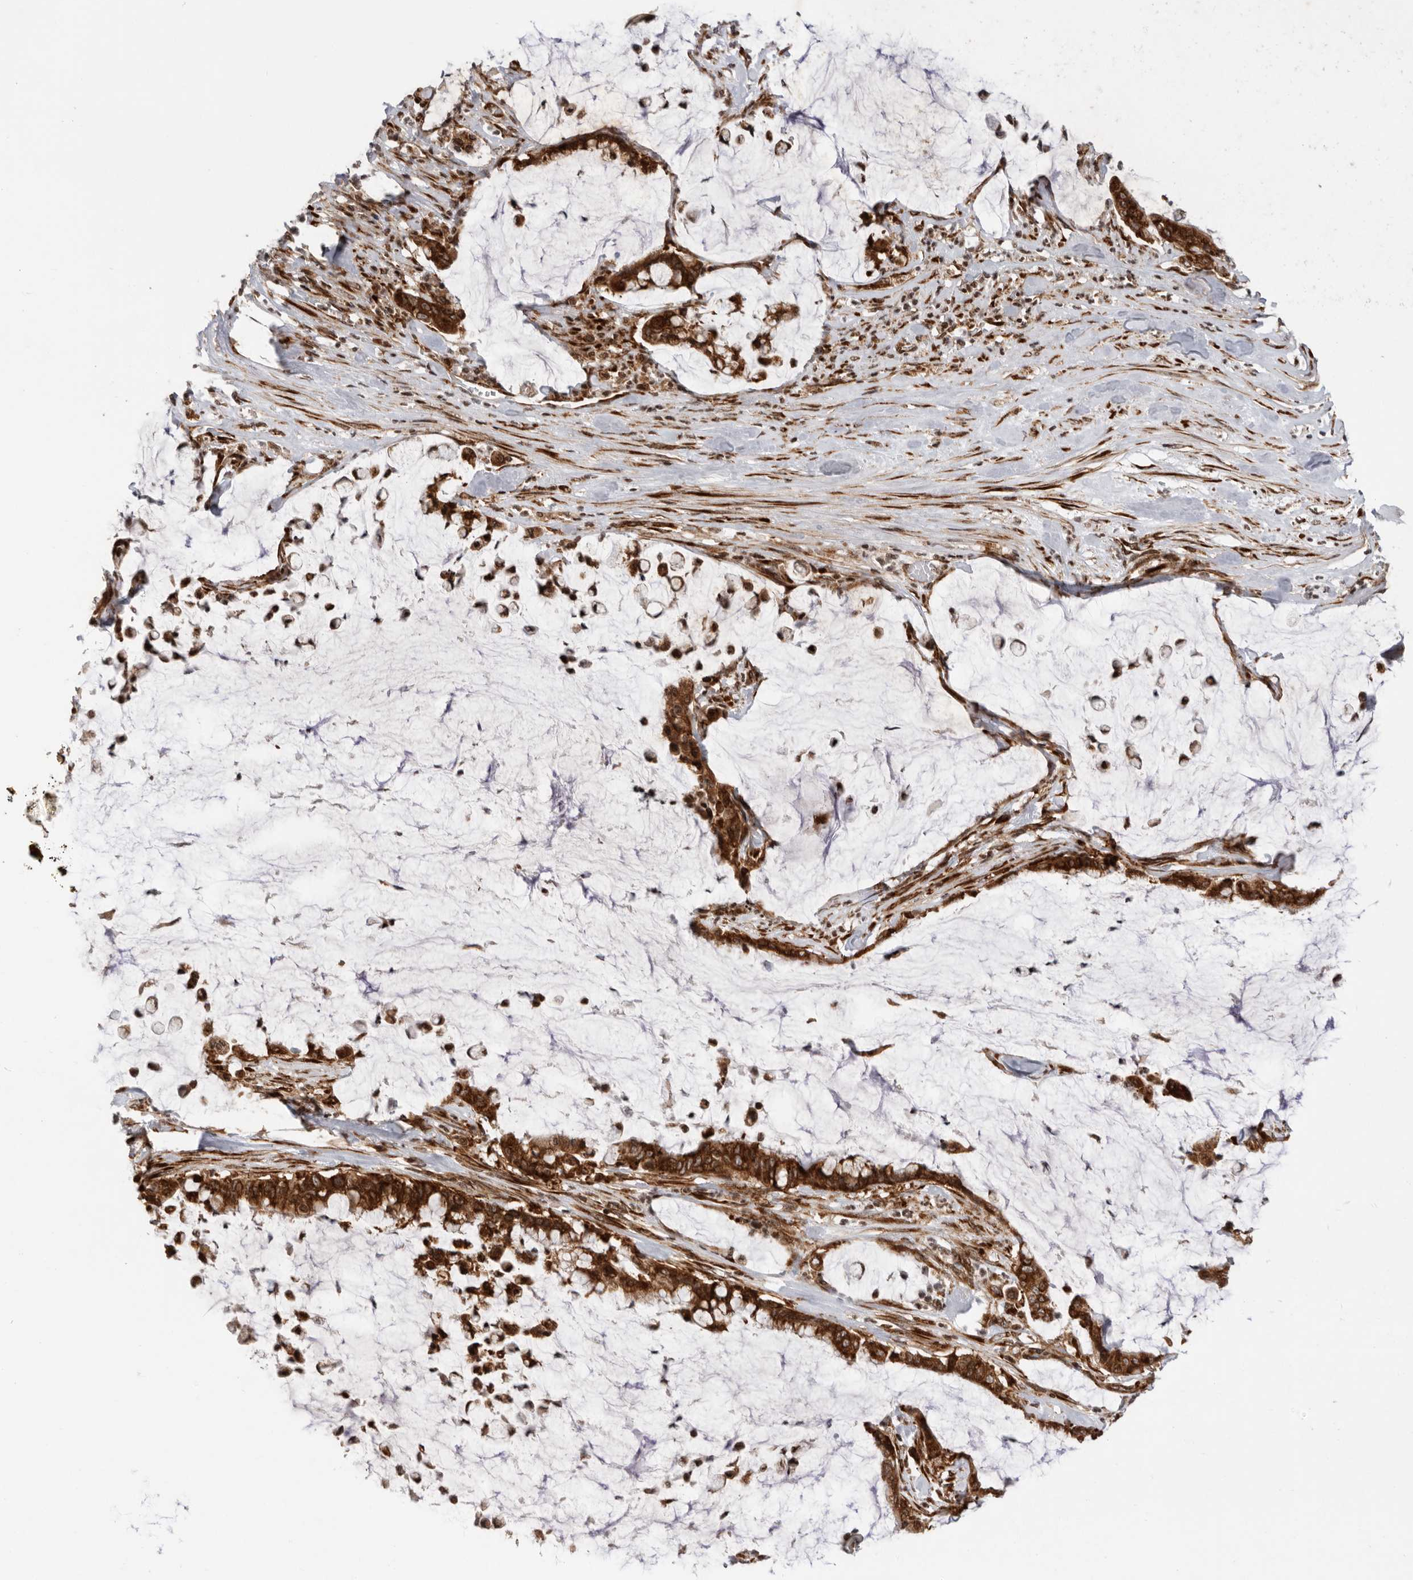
{"staining": {"intensity": "strong", "quantity": ">75%", "location": "cytoplasmic/membranous"}, "tissue": "pancreatic cancer", "cell_type": "Tumor cells", "image_type": "cancer", "snomed": [{"axis": "morphology", "description": "Adenocarcinoma, NOS"}, {"axis": "topography", "description": "Pancreas"}], "caption": "This is an image of immunohistochemistry (IHC) staining of pancreatic adenocarcinoma, which shows strong positivity in the cytoplasmic/membranous of tumor cells.", "gene": "FZD3", "patient": {"sex": "male", "age": 41}}